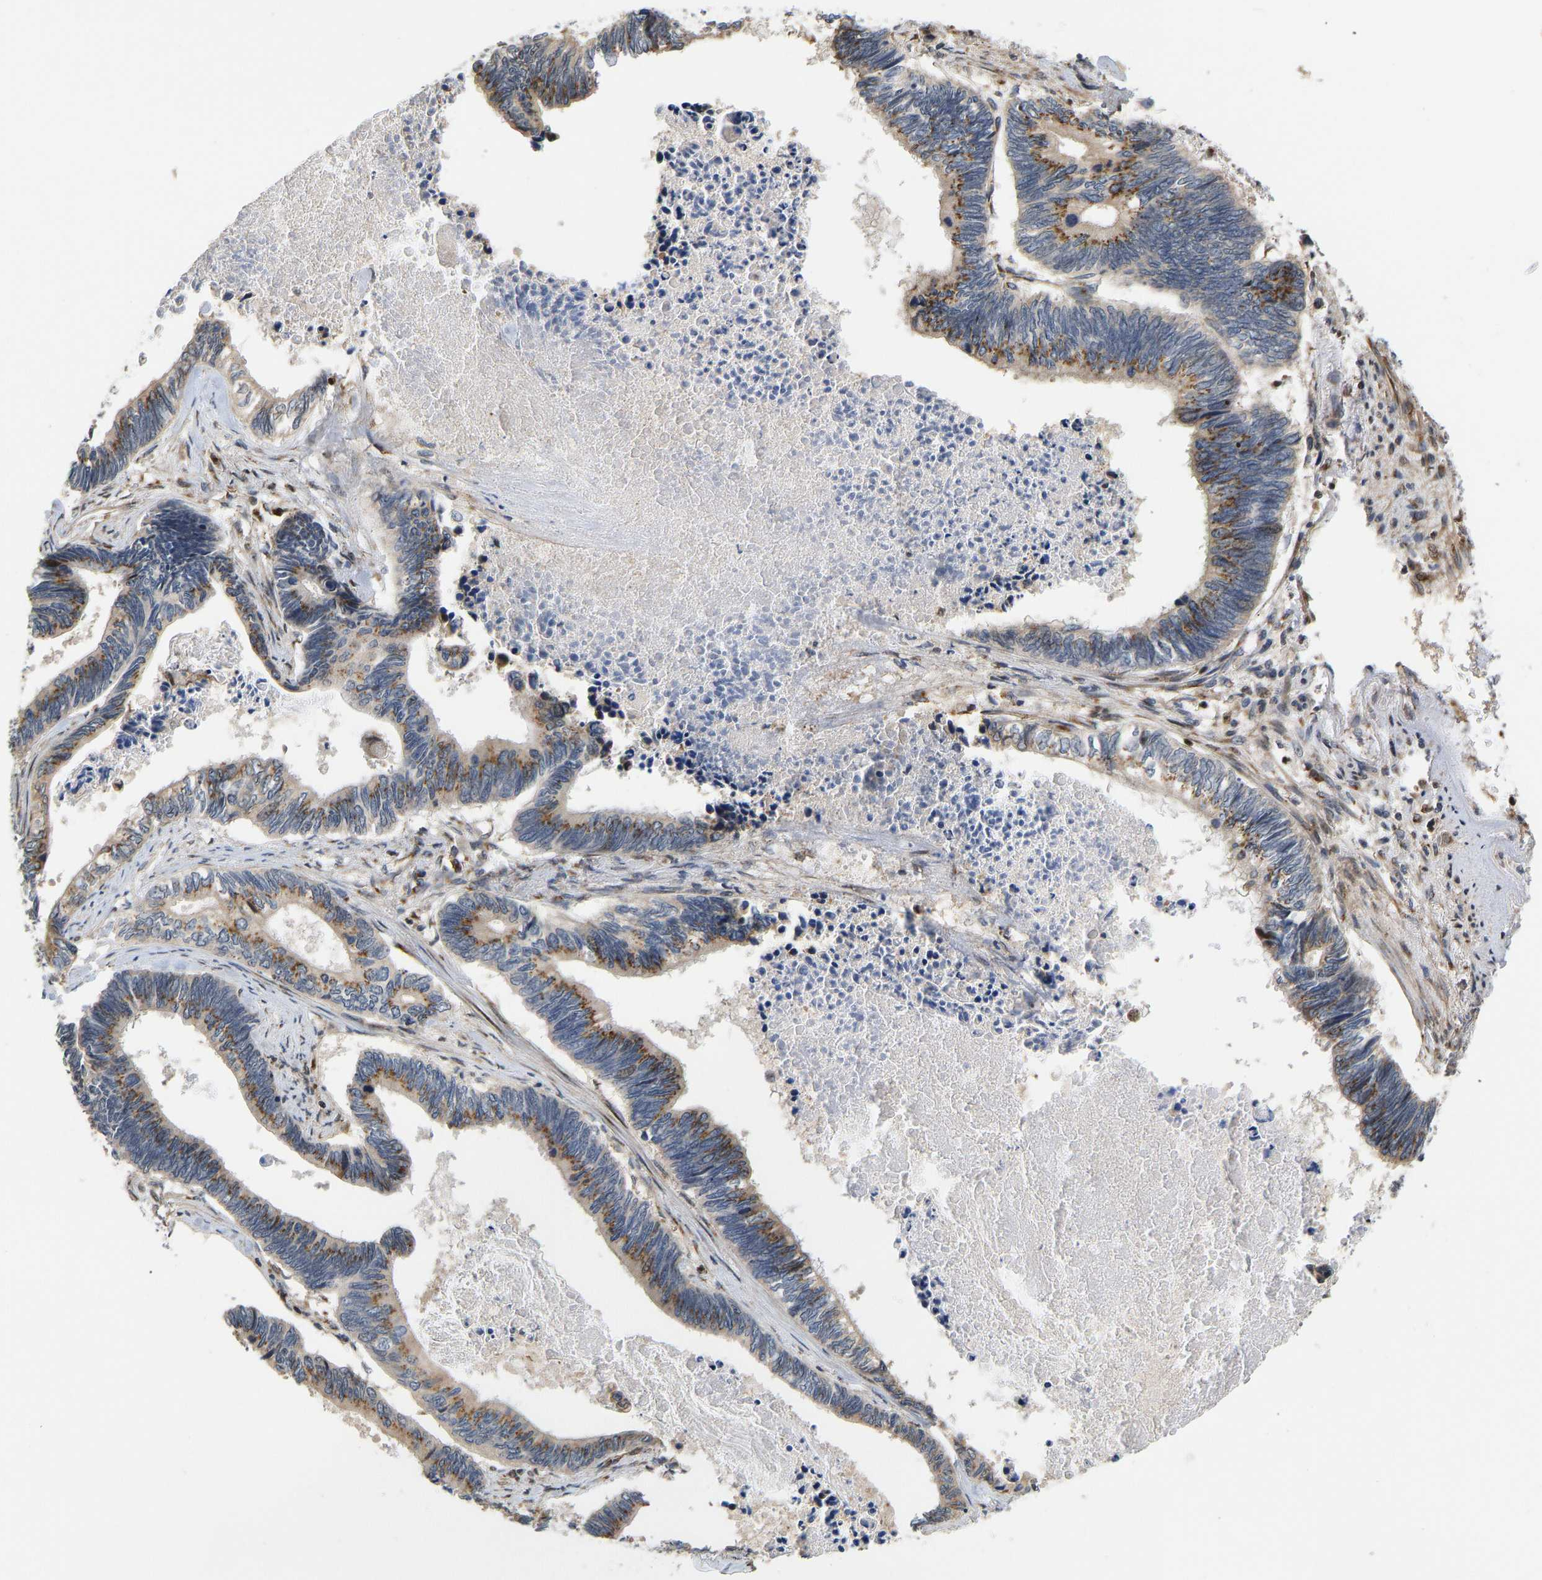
{"staining": {"intensity": "moderate", "quantity": ">75%", "location": "cytoplasmic/membranous"}, "tissue": "pancreatic cancer", "cell_type": "Tumor cells", "image_type": "cancer", "snomed": [{"axis": "morphology", "description": "Adenocarcinoma, NOS"}, {"axis": "topography", "description": "Pancreas"}], "caption": "Brown immunohistochemical staining in pancreatic adenocarcinoma exhibits moderate cytoplasmic/membranous expression in about >75% of tumor cells.", "gene": "YIPF4", "patient": {"sex": "female", "age": 70}}